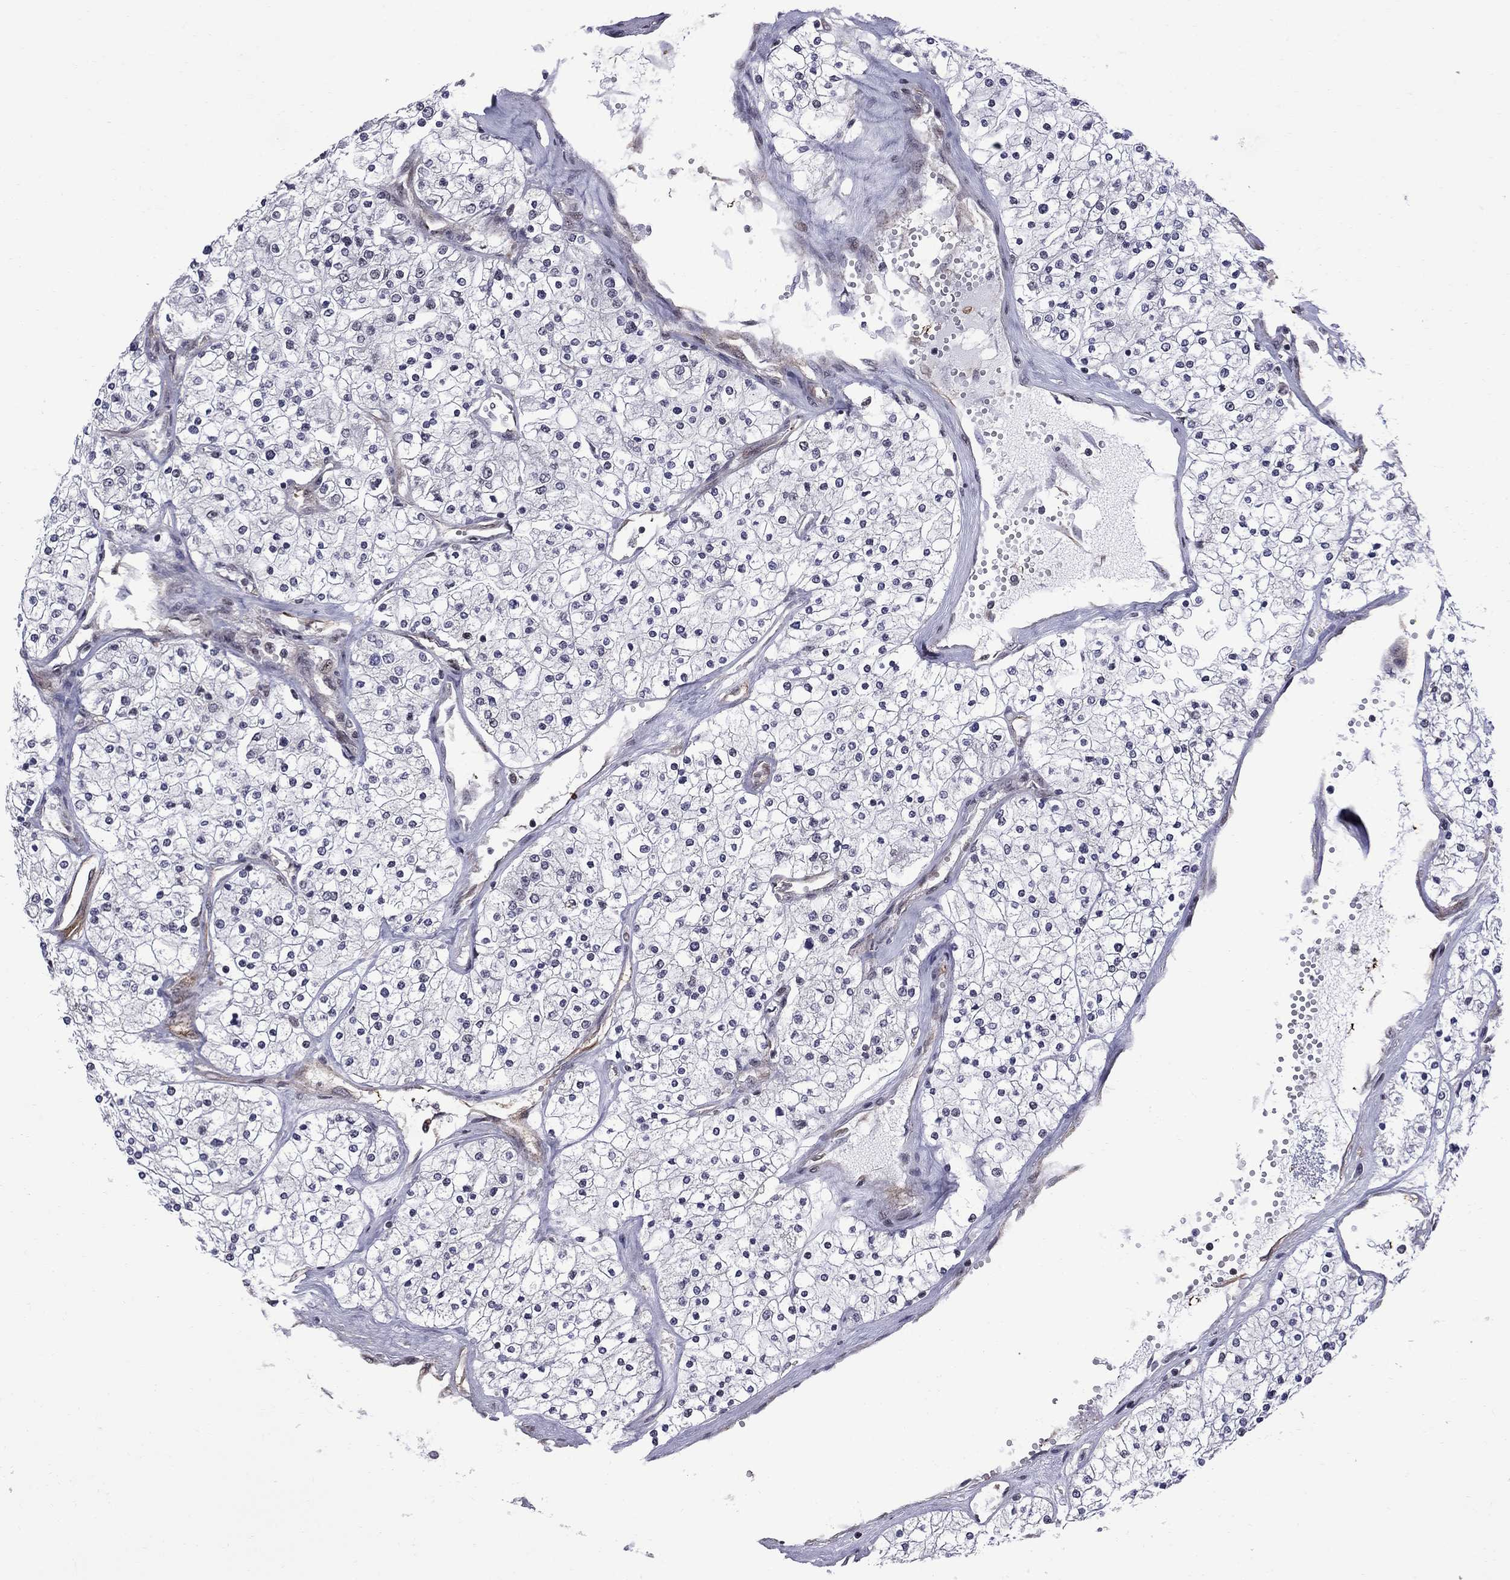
{"staining": {"intensity": "negative", "quantity": "none", "location": "none"}, "tissue": "renal cancer", "cell_type": "Tumor cells", "image_type": "cancer", "snomed": [{"axis": "morphology", "description": "Adenocarcinoma, NOS"}, {"axis": "topography", "description": "Kidney"}], "caption": "An immunohistochemistry photomicrograph of renal cancer (adenocarcinoma) is shown. There is no staining in tumor cells of renal cancer (adenocarcinoma).", "gene": "BRF1", "patient": {"sex": "male", "age": 80}}